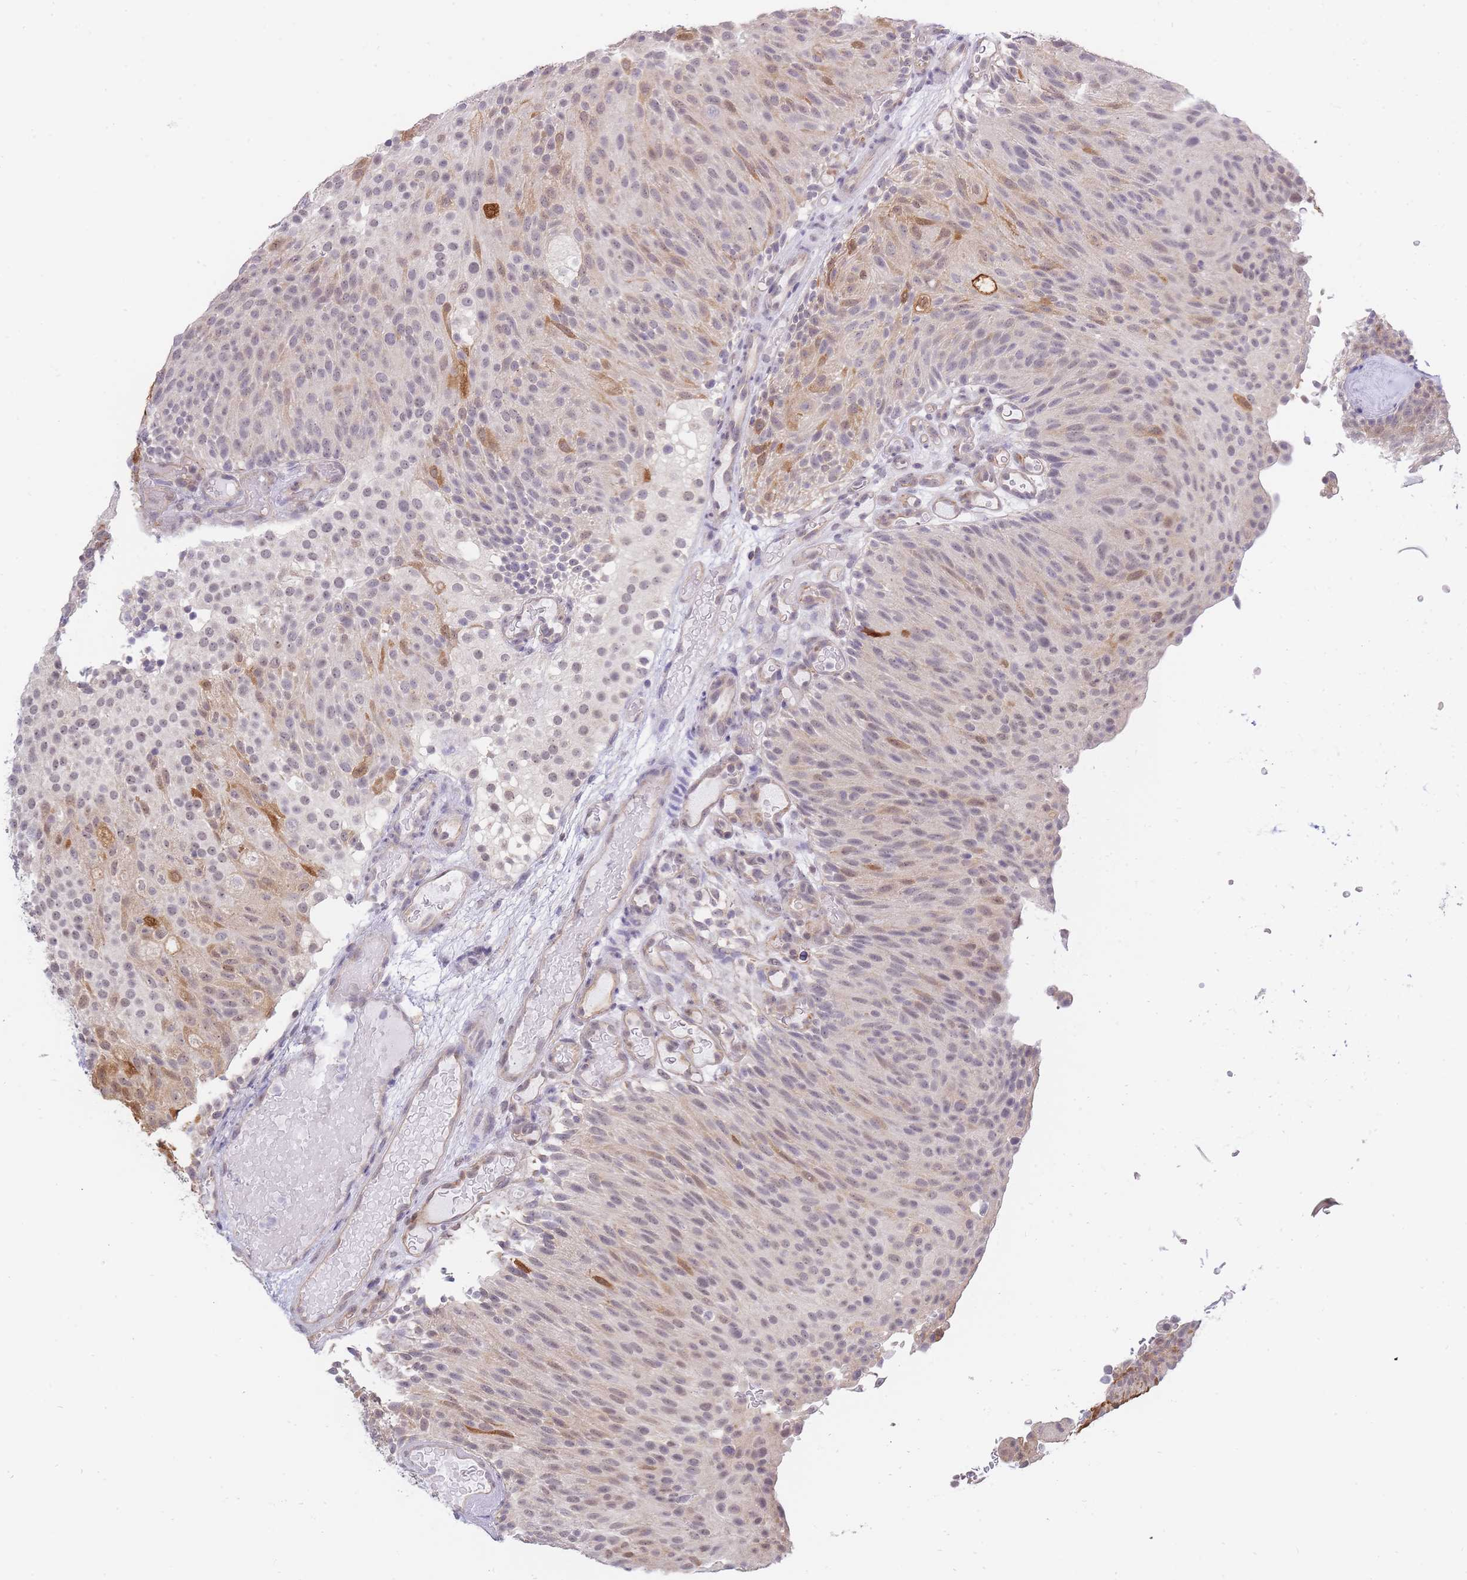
{"staining": {"intensity": "moderate", "quantity": "<25%", "location": "cytoplasmic/membranous,nuclear"}, "tissue": "urothelial cancer", "cell_type": "Tumor cells", "image_type": "cancer", "snomed": [{"axis": "morphology", "description": "Urothelial carcinoma, Low grade"}, {"axis": "topography", "description": "Urinary bladder"}], "caption": "Protein staining of urothelial cancer tissue displays moderate cytoplasmic/membranous and nuclear staining in approximately <25% of tumor cells. The protein is shown in brown color, while the nuclei are stained blue.", "gene": "C19orf25", "patient": {"sex": "male", "age": 78}}